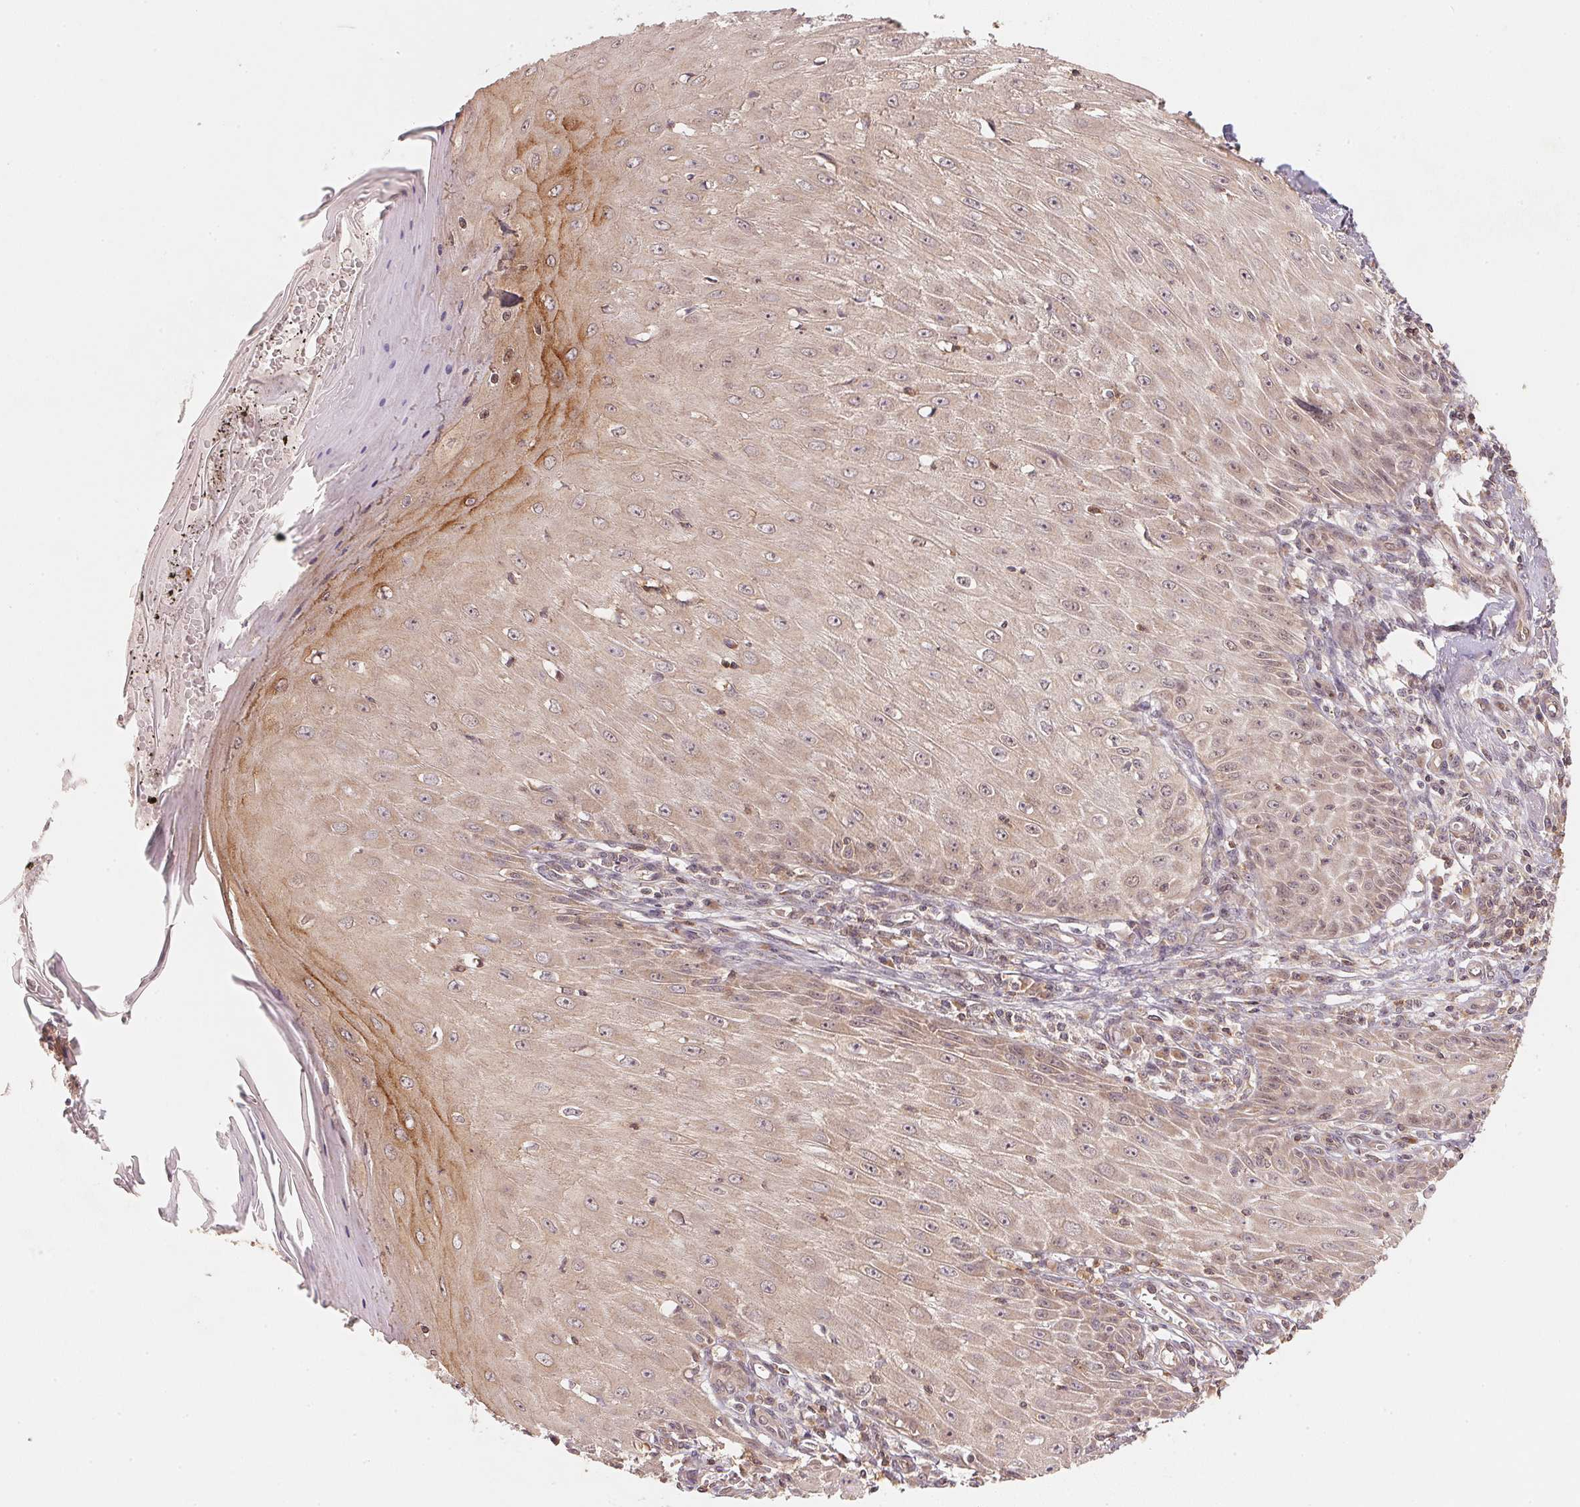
{"staining": {"intensity": "moderate", "quantity": "<25%", "location": "cytoplasmic/membranous"}, "tissue": "skin cancer", "cell_type": "Tumor cells", "image_type": "cancer", "snomed": [{"axis": "morphology", "description": "Squamous cell carcinoma, NOS"}, {"axis": "topography", "description": "Skin"}], "caption": "Moderate cytoplasmic/membranous positivity is present in approximately <25% of tumor cells in skin squamous cell carcinoma.", "gene": "CCDC102B", "patient": {"sex": "female", "age": 73}}